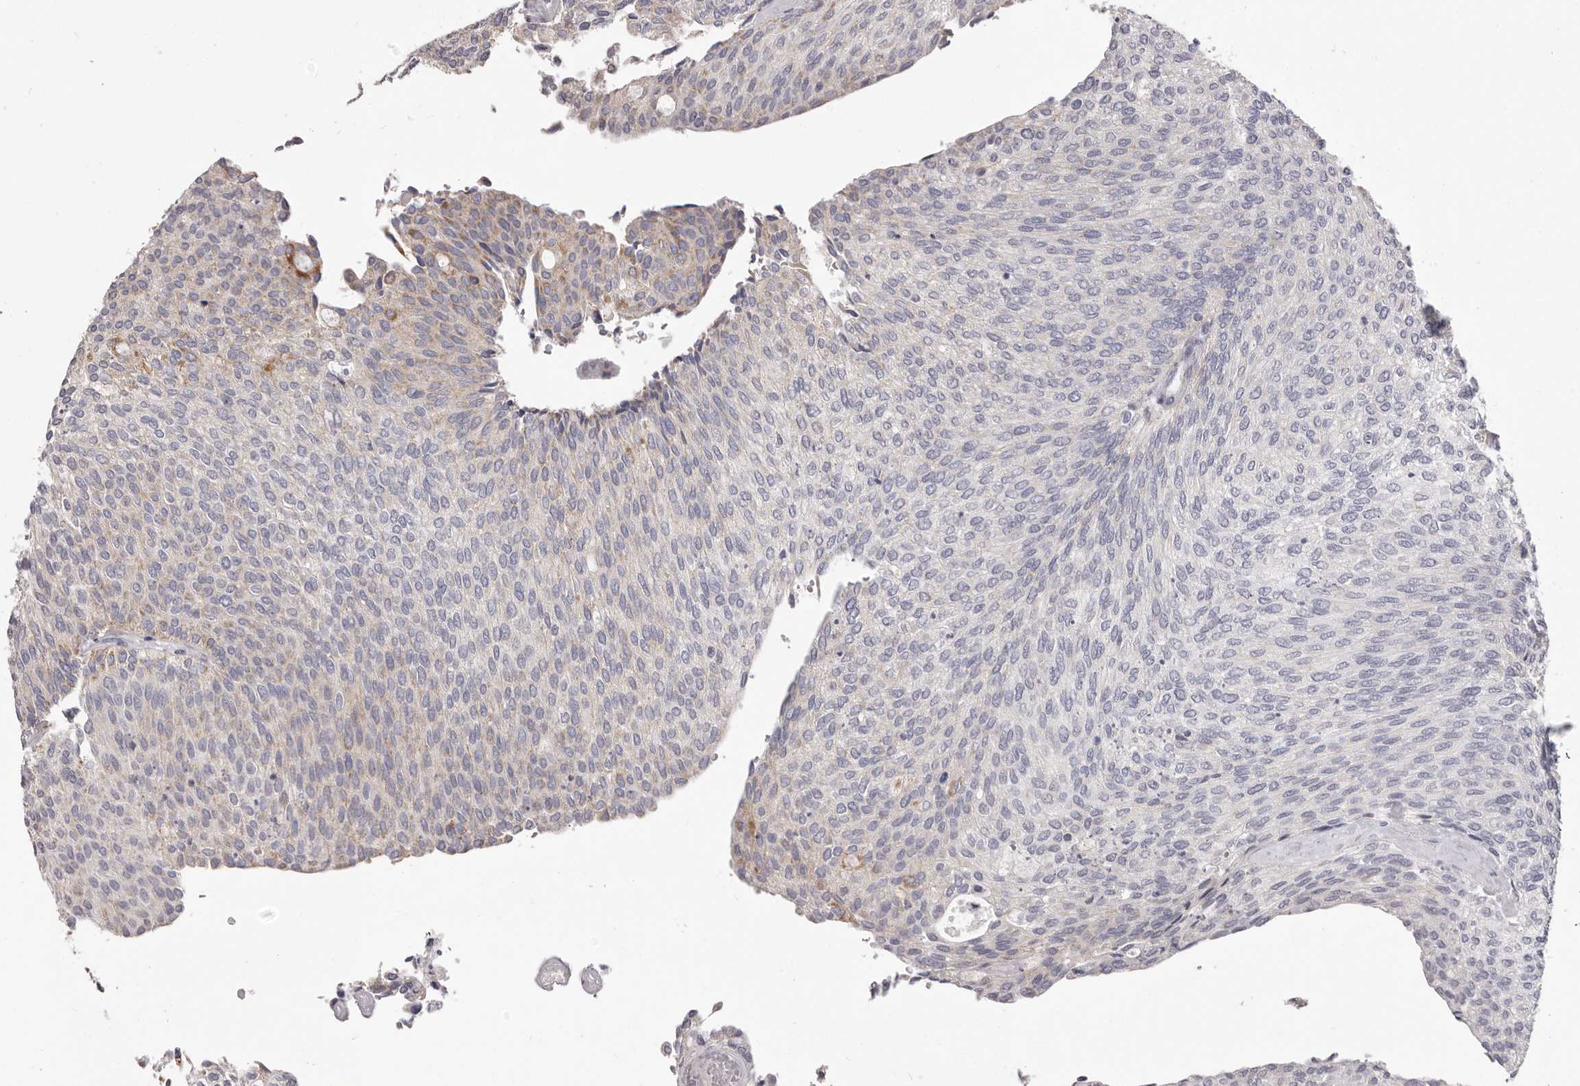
{"staining": {"intensity": "negative", "quantity": "none", "location": "none"}, "tissue": "urothelial cancer", "cell_type": "Tumor cells", "image_type": "cancer", "snomed": [{"axis": "morphology", "description": "Urothelial carcinoma, Low grade"}, {"axis": "topography", "description": "Urinary bladder"}], "caption": "High magnification brightfield microscopy of urothelial cancer stained with DAB (brown) and counterstained with hematoxylin (blue): tumor cells show no significant expression.", "gene": "PRMT2", "patient": {"sex": "female", "age": 79}}